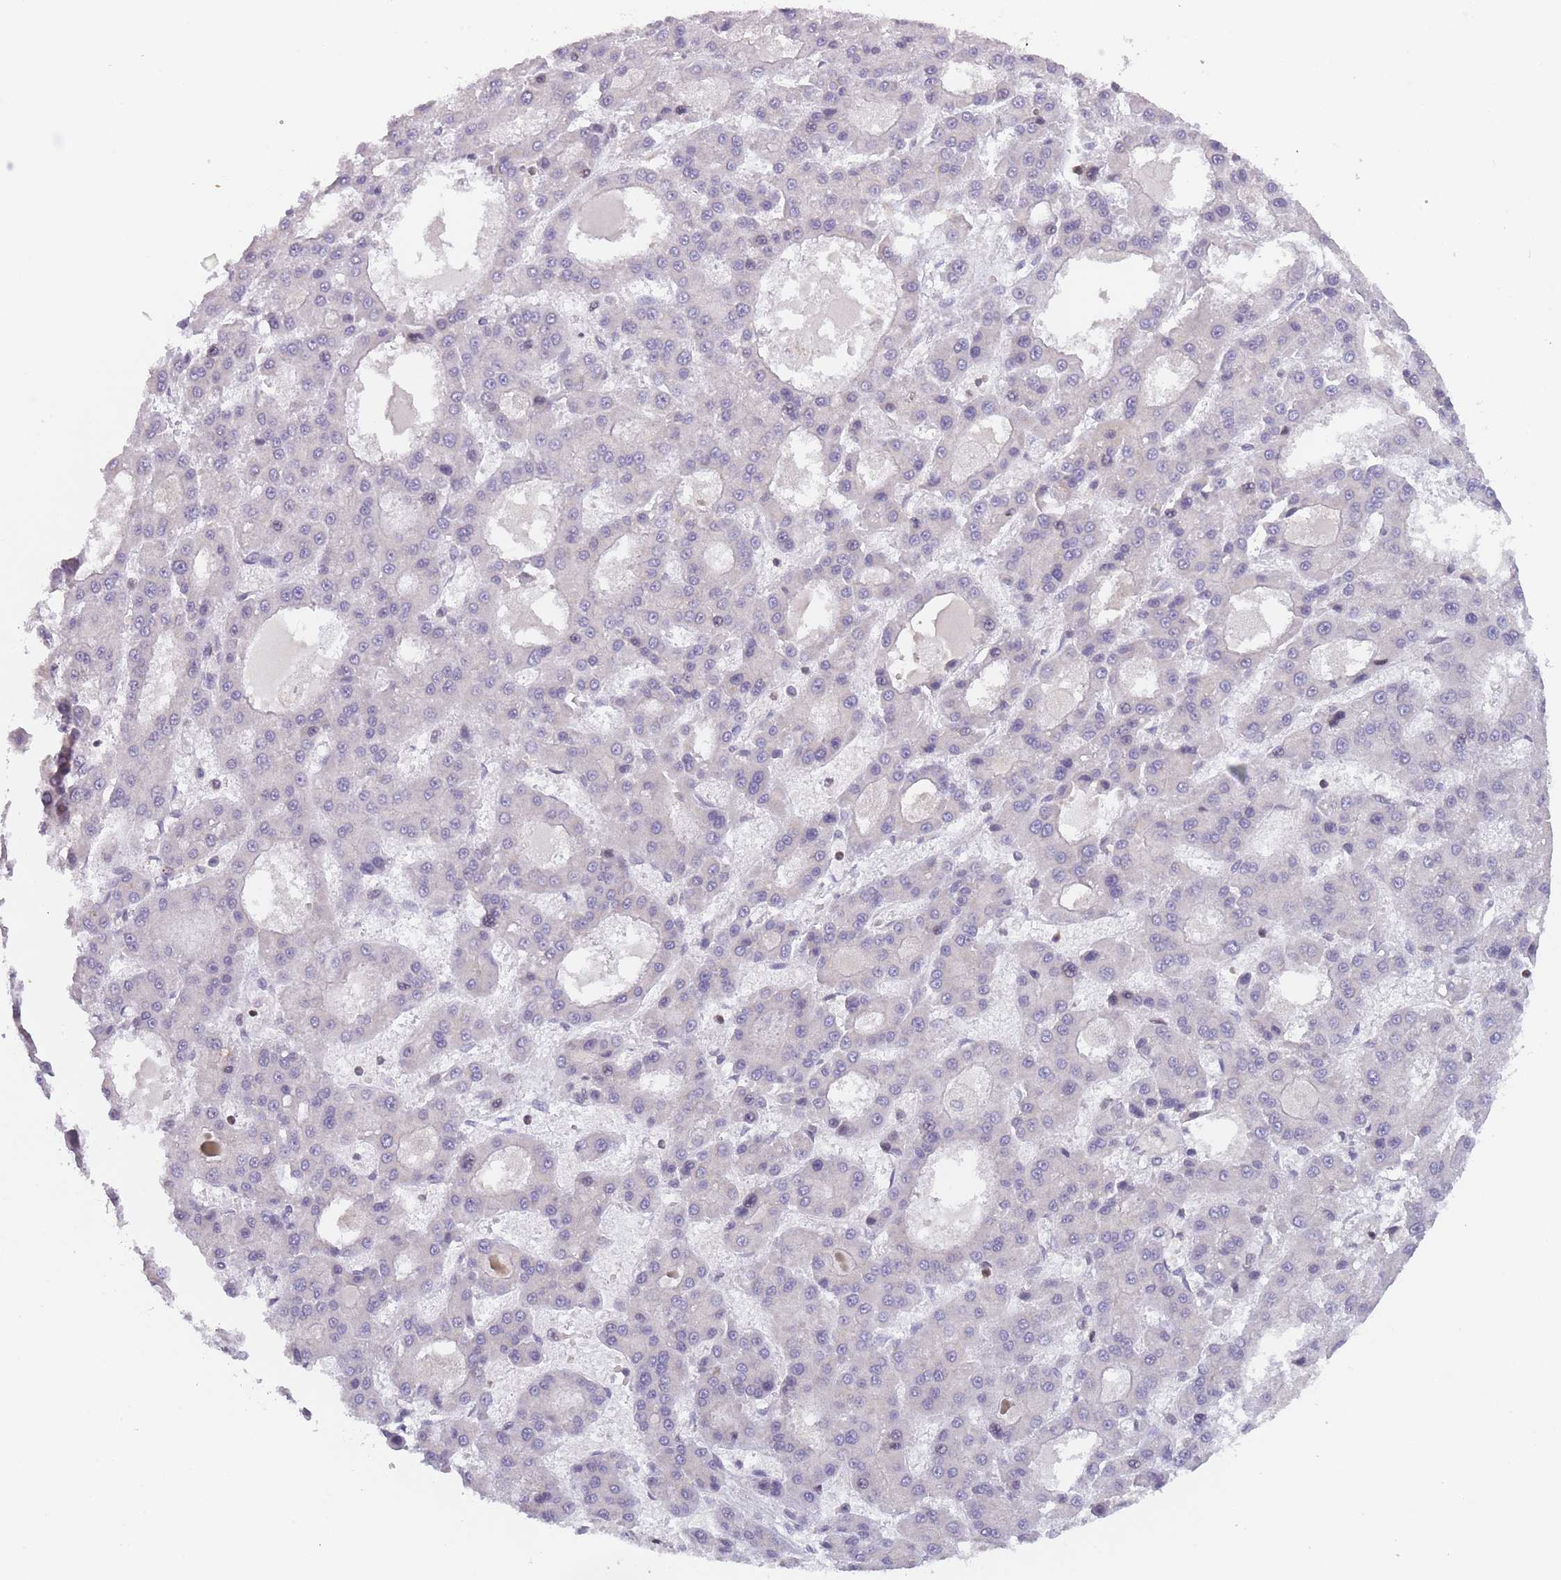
{"staining": {"intensity": "negative", "quantity": "none", "location": "none"}, "tissue": "liver cancer", "cell_type": "Tumor cells", "image_type": "cancer", "snomed": [{"axis": "morphology", "description": "Carcinoma, Hepatocellular, NOS"}, {"axis": "topography", "description": "Liver"}], "caption": "Tumor cells are negative for brown protein staining in hepatocellular carcinoma (liver).", "gene": "SLC35F5", "patient": {"sex": "male", "age": 70}}